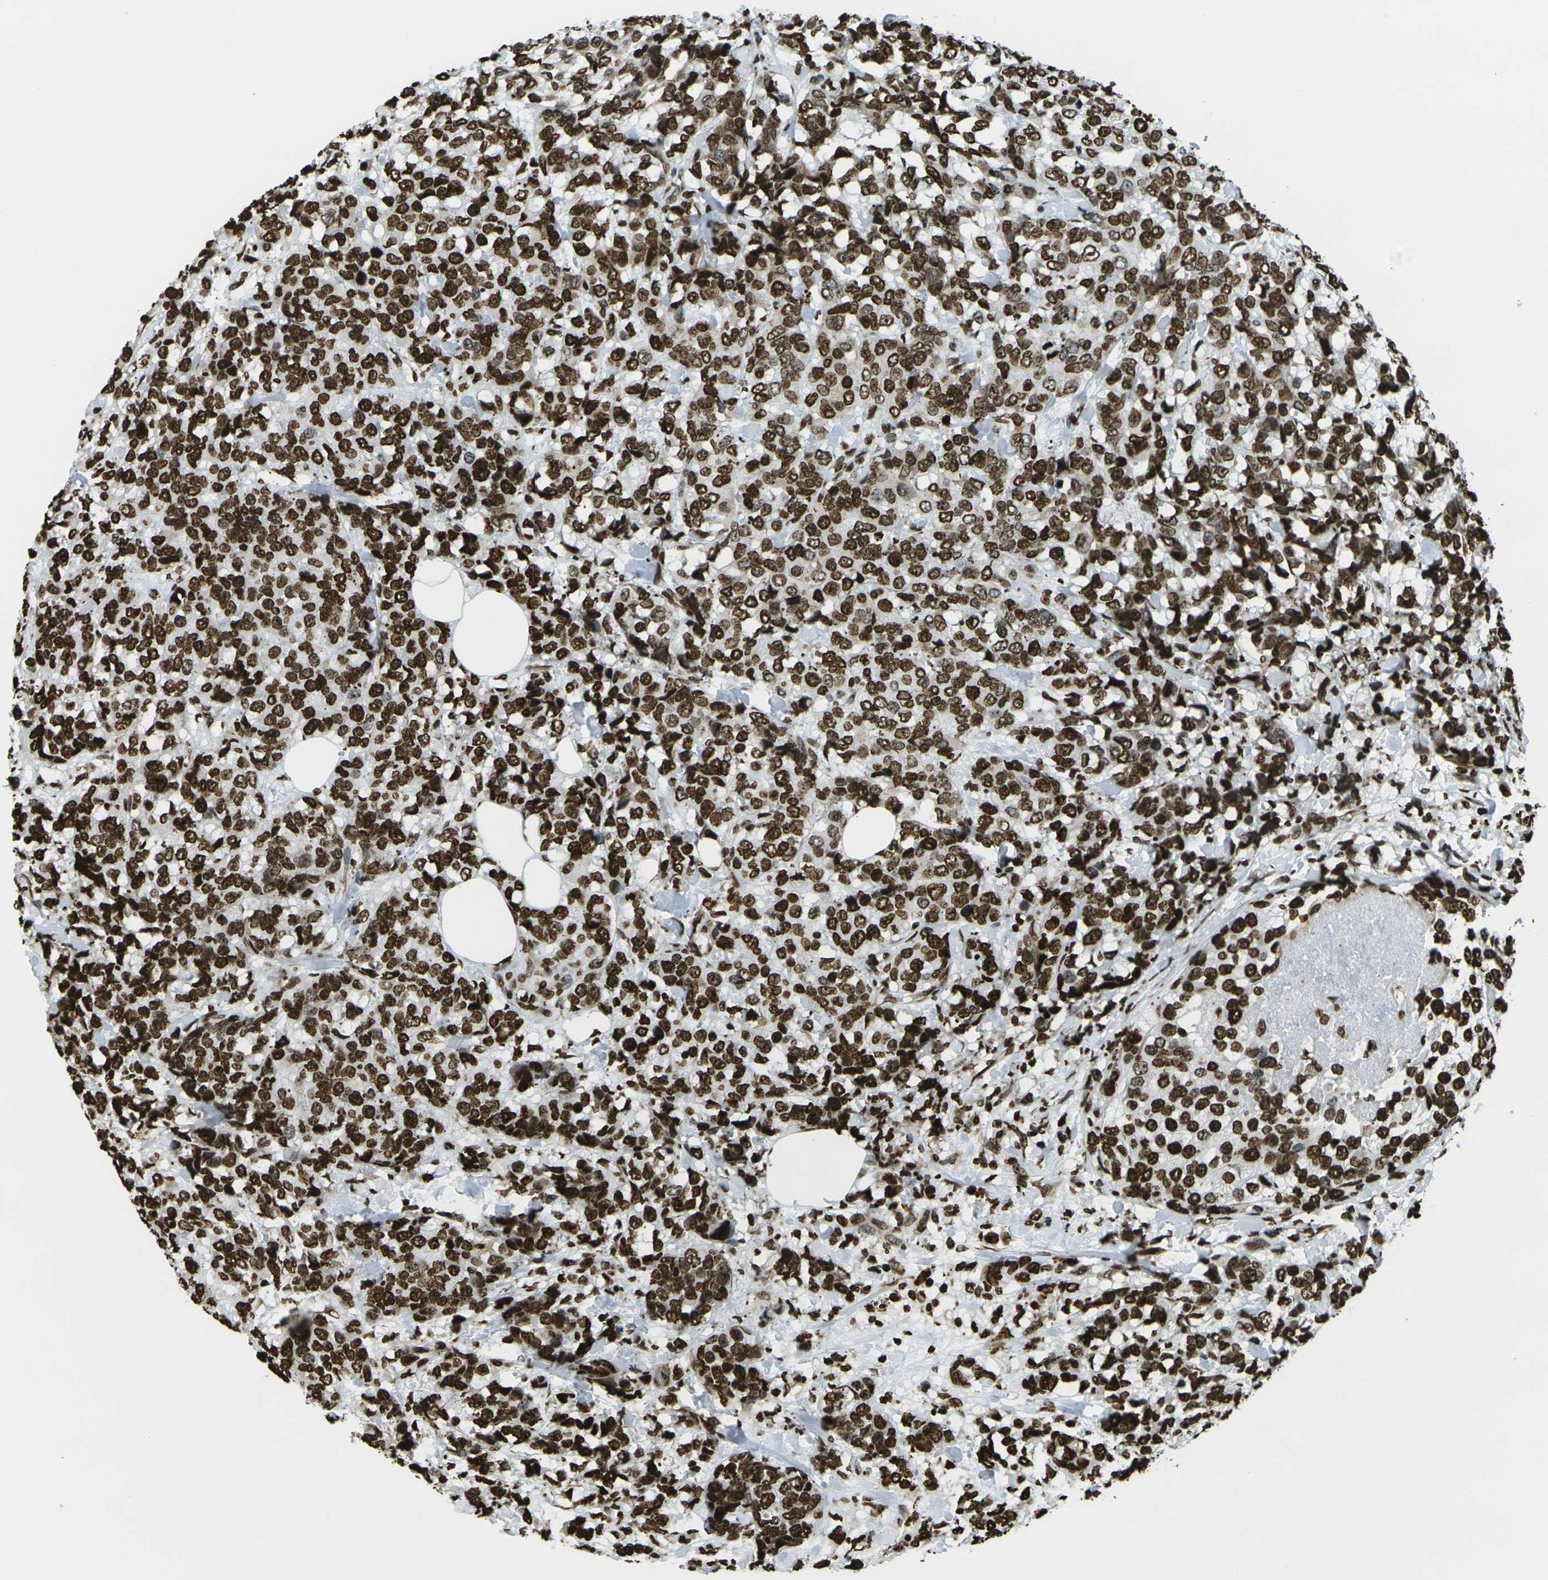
{"staining": {"intensity": "strong", "quantity": ">75%", "location": "nuclear"}, "tissue": "breast cancer", "cell_type": "Tumor cells", "image_type": "cancer", "snomed": [{"axis": "morphology", "description": "Lobular carcinoma"}, {"axis": "topography", "description": "Breast"}], "caption": "Immunohistochemical staining of breast cancer (lobular carcinoma) exhibits high levels of strong nuclear positivity in approximately >75% of tumor cells.", "gene": "H1-2", "patient": {"sex": "female", "age": 59}}